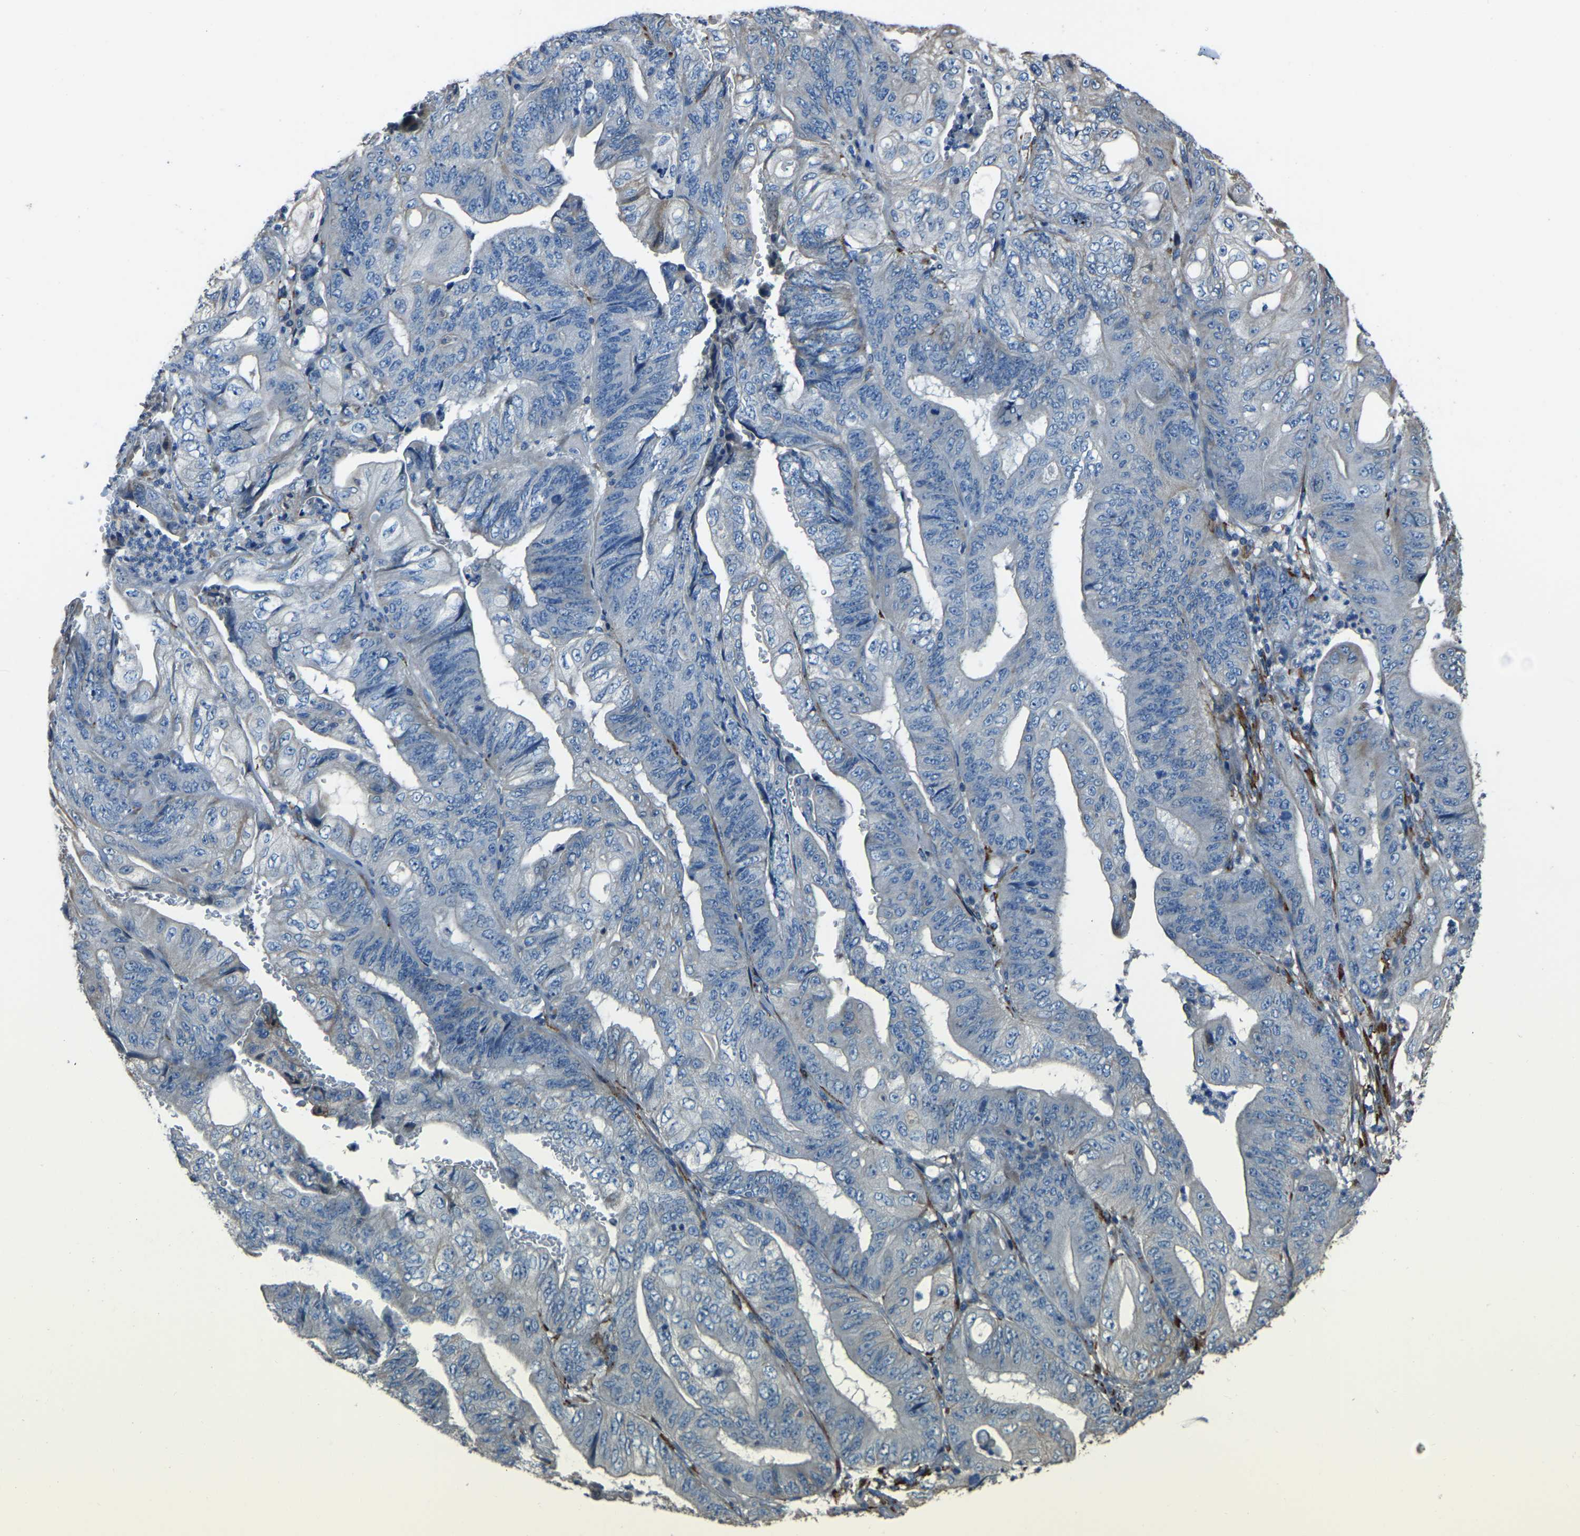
{"staining": {"intensity": "negative", "quantity": "none", "location": "none"}, "tissue": "stomach cancer", "cell_type": "Tumor cells", "image_type": "cancer", "snomed": [{"axis": "morphology", "description": "Adenocarcinoma, NOS"}, {"axis": "topography", "description": "Stomach"}], "caption": "The image shows no significant expression in tumor cells of stomach cancer.", "gene": "COL3A1", "patient": {"sex": "female", "age": 73}}